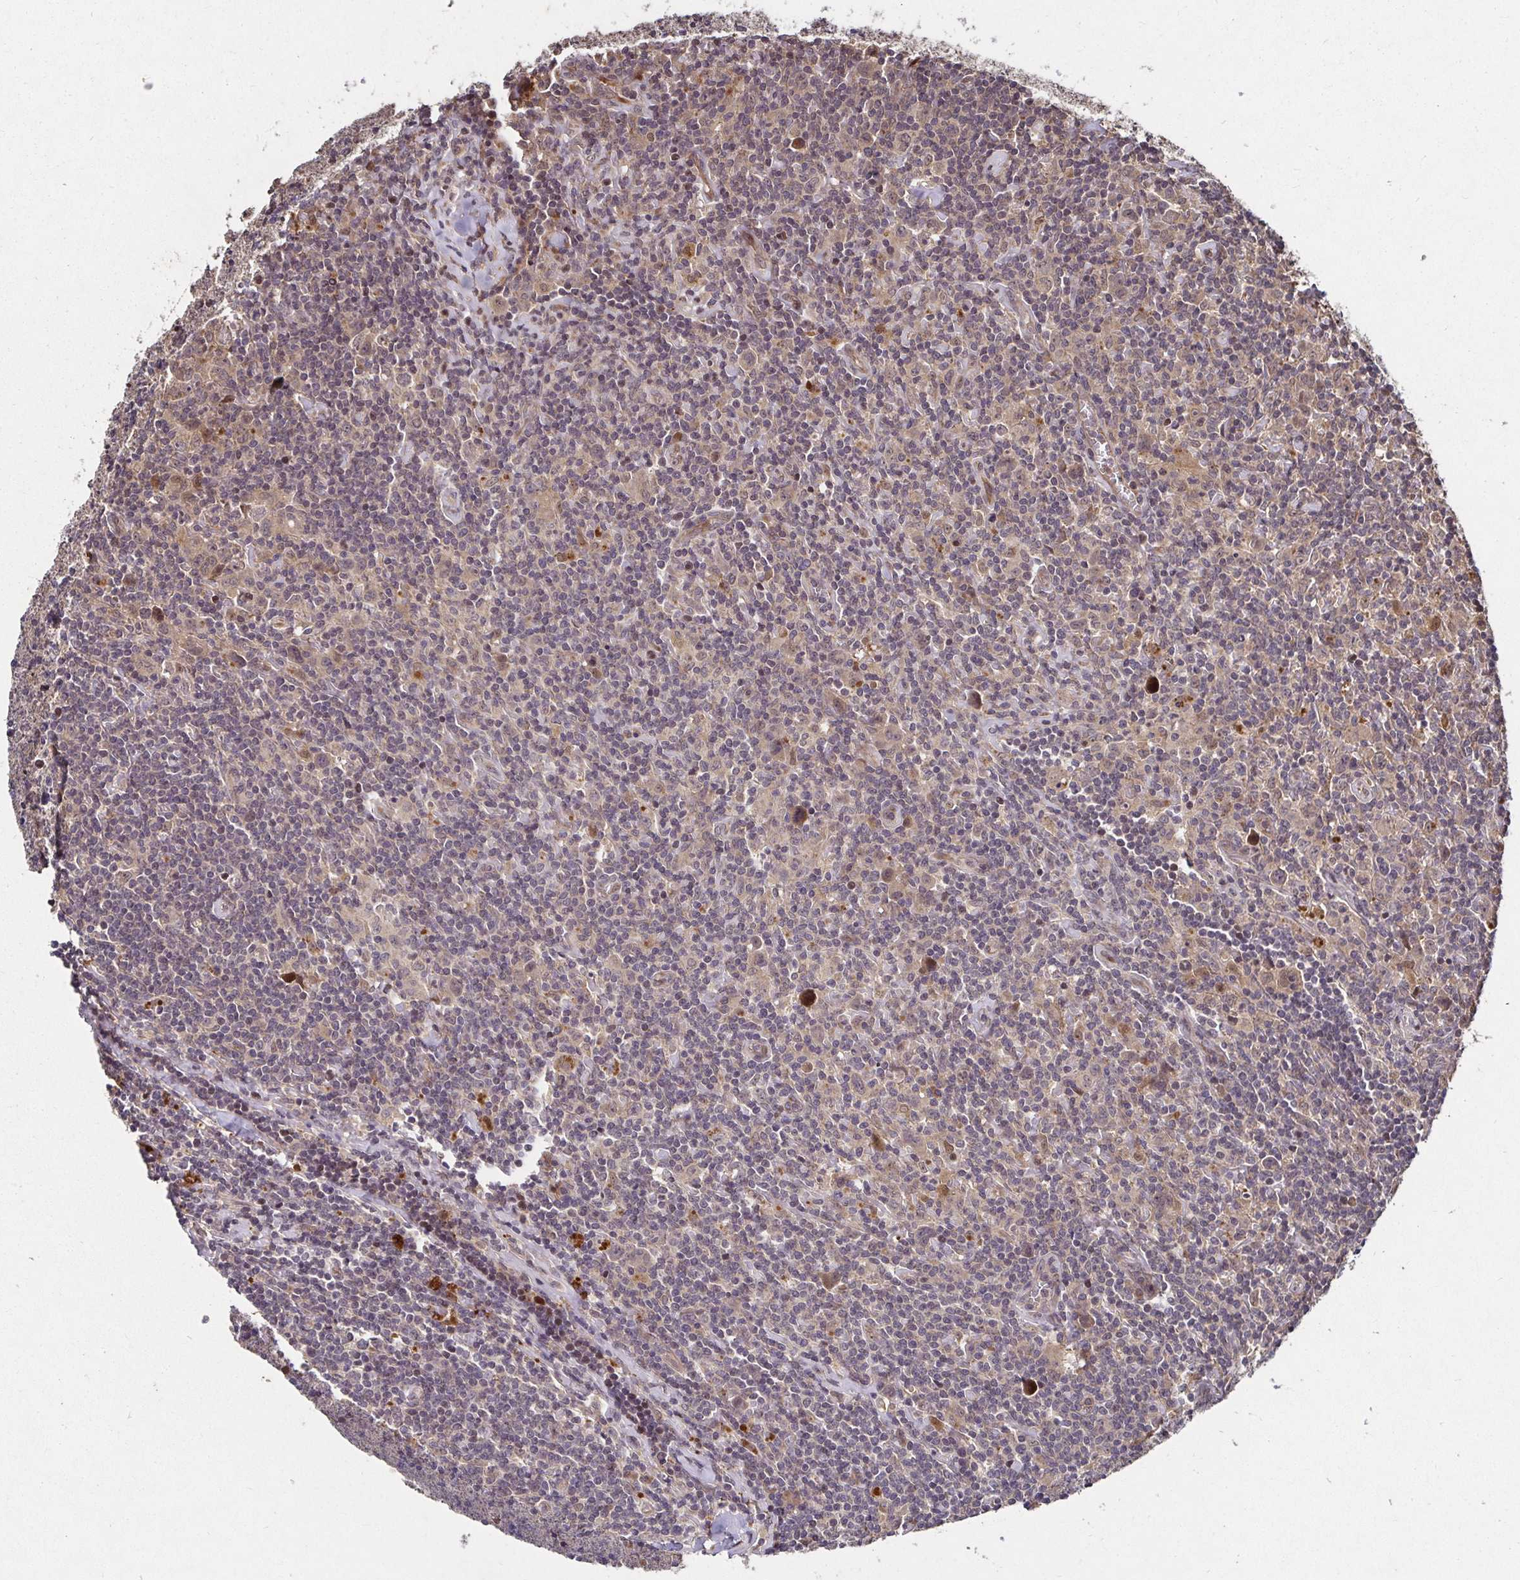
{"staining": {"intensity": "weak", "quantity": ">75%", "location": "cytoplasmic/membranous"}, "tissue": "lymphoma", "cell_type": "Tumor cells", "image_type": "cancer", "snomed": [{"axis": "morphology", "description": "Hodgkin's disease, NOS"}, {"axis": "topography", "description": "Lymph node"}], "caption": "Weak cytoplasmic/membranous staining for a protein is appreciated in about >75% of tumor cells of lymphoma using IHC.", "gene": "SMYD3", "patient": {"sex": "female", "age": 18}}